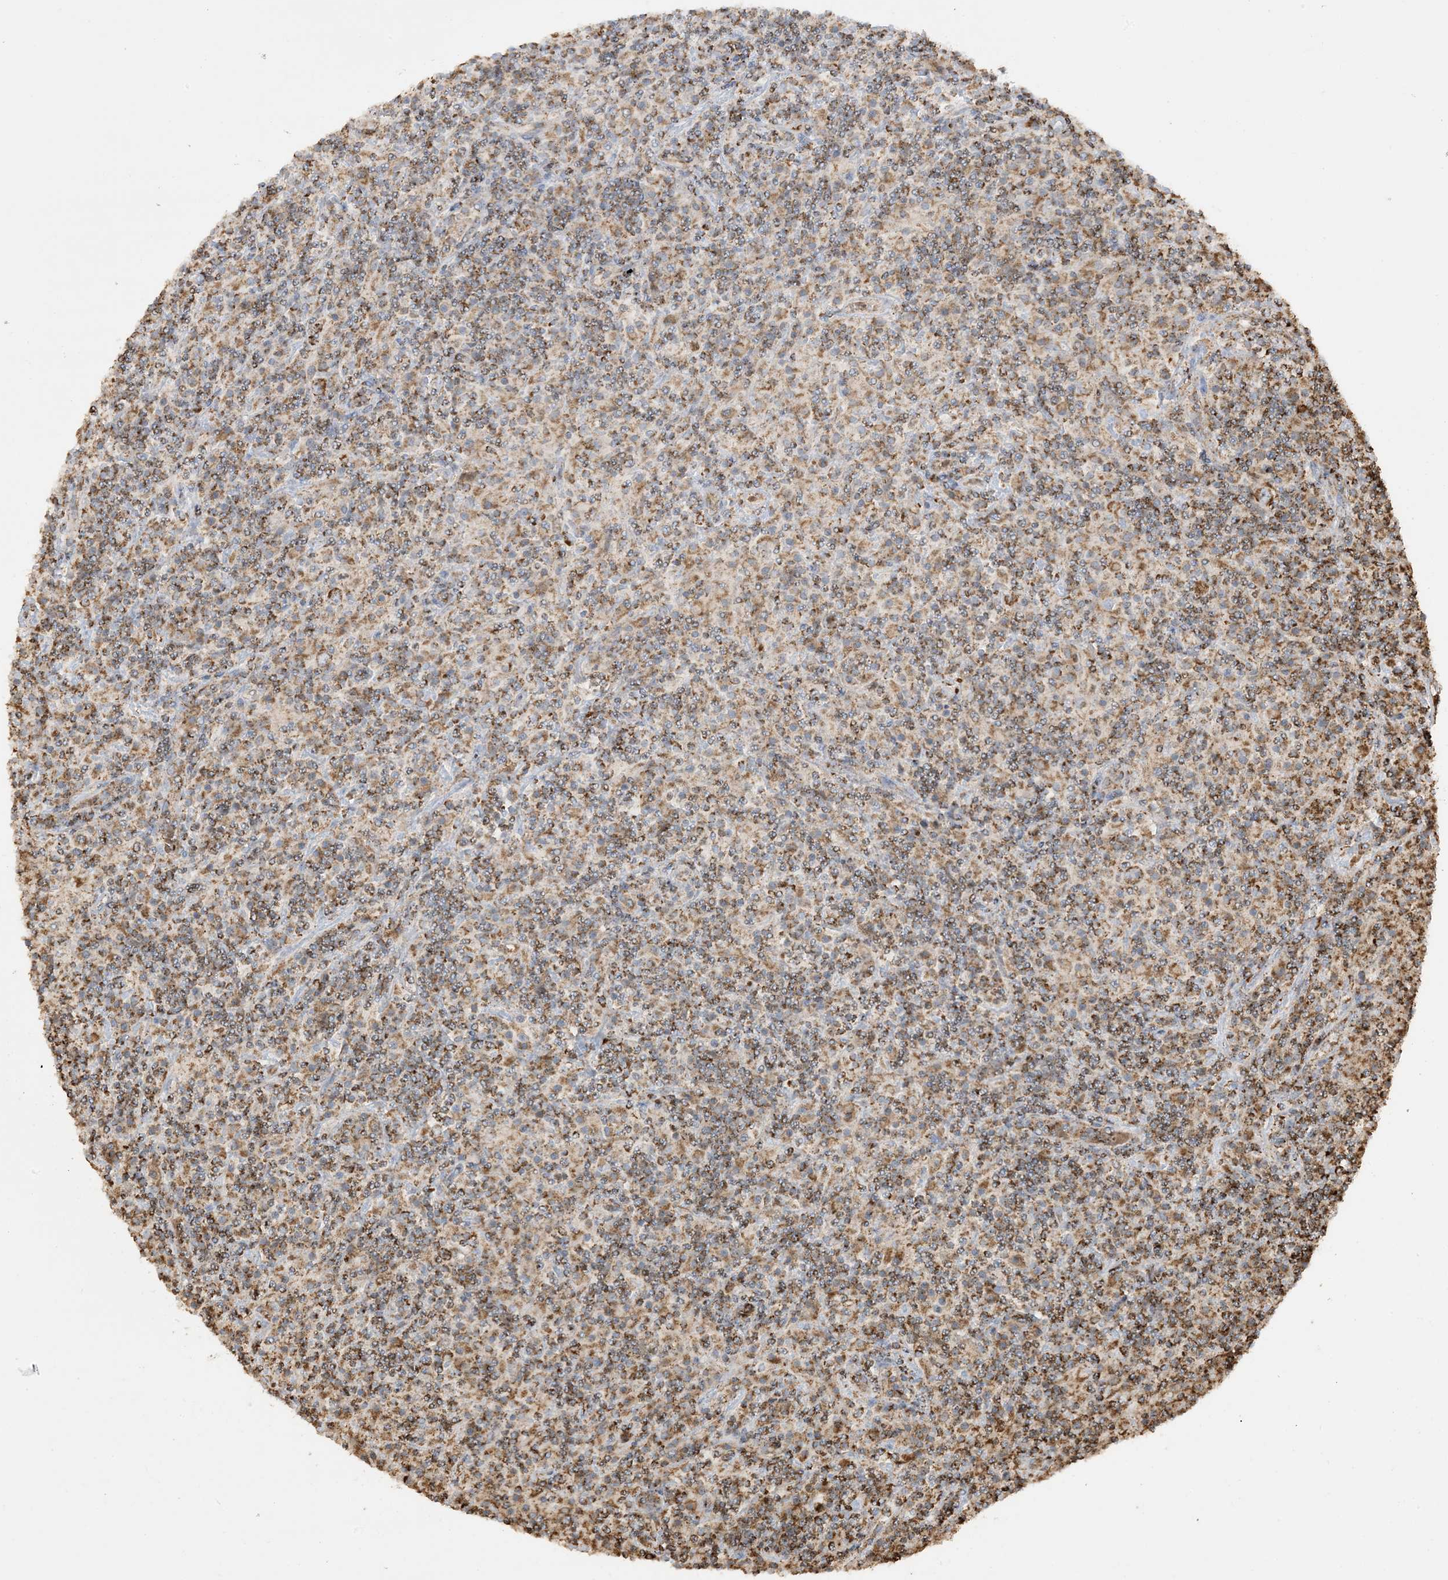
{"staining": {"intensity": "moderate", "quantity": ">75%", "location": "cytoplasmic/membranous"}, "tissue": "lymphoma", "cell_type": "Tumor cells", "image_type": "cancer", "snomed": [{"axis": "morphology", "description": "Hodgkin's disease, NOS"}, {"axis": "topography", "description": "Lymph node"}], "caption": "Immunohistochemistry (IHC) photomicrograph of human lymphoma stained for a protein (brown), which exhibits medium levels of moderate cytoplasmic/membranous expression in approximately >75% of tumor cells.", "gene": "AGA", "patient": {"sex": "male", "age": 70}}